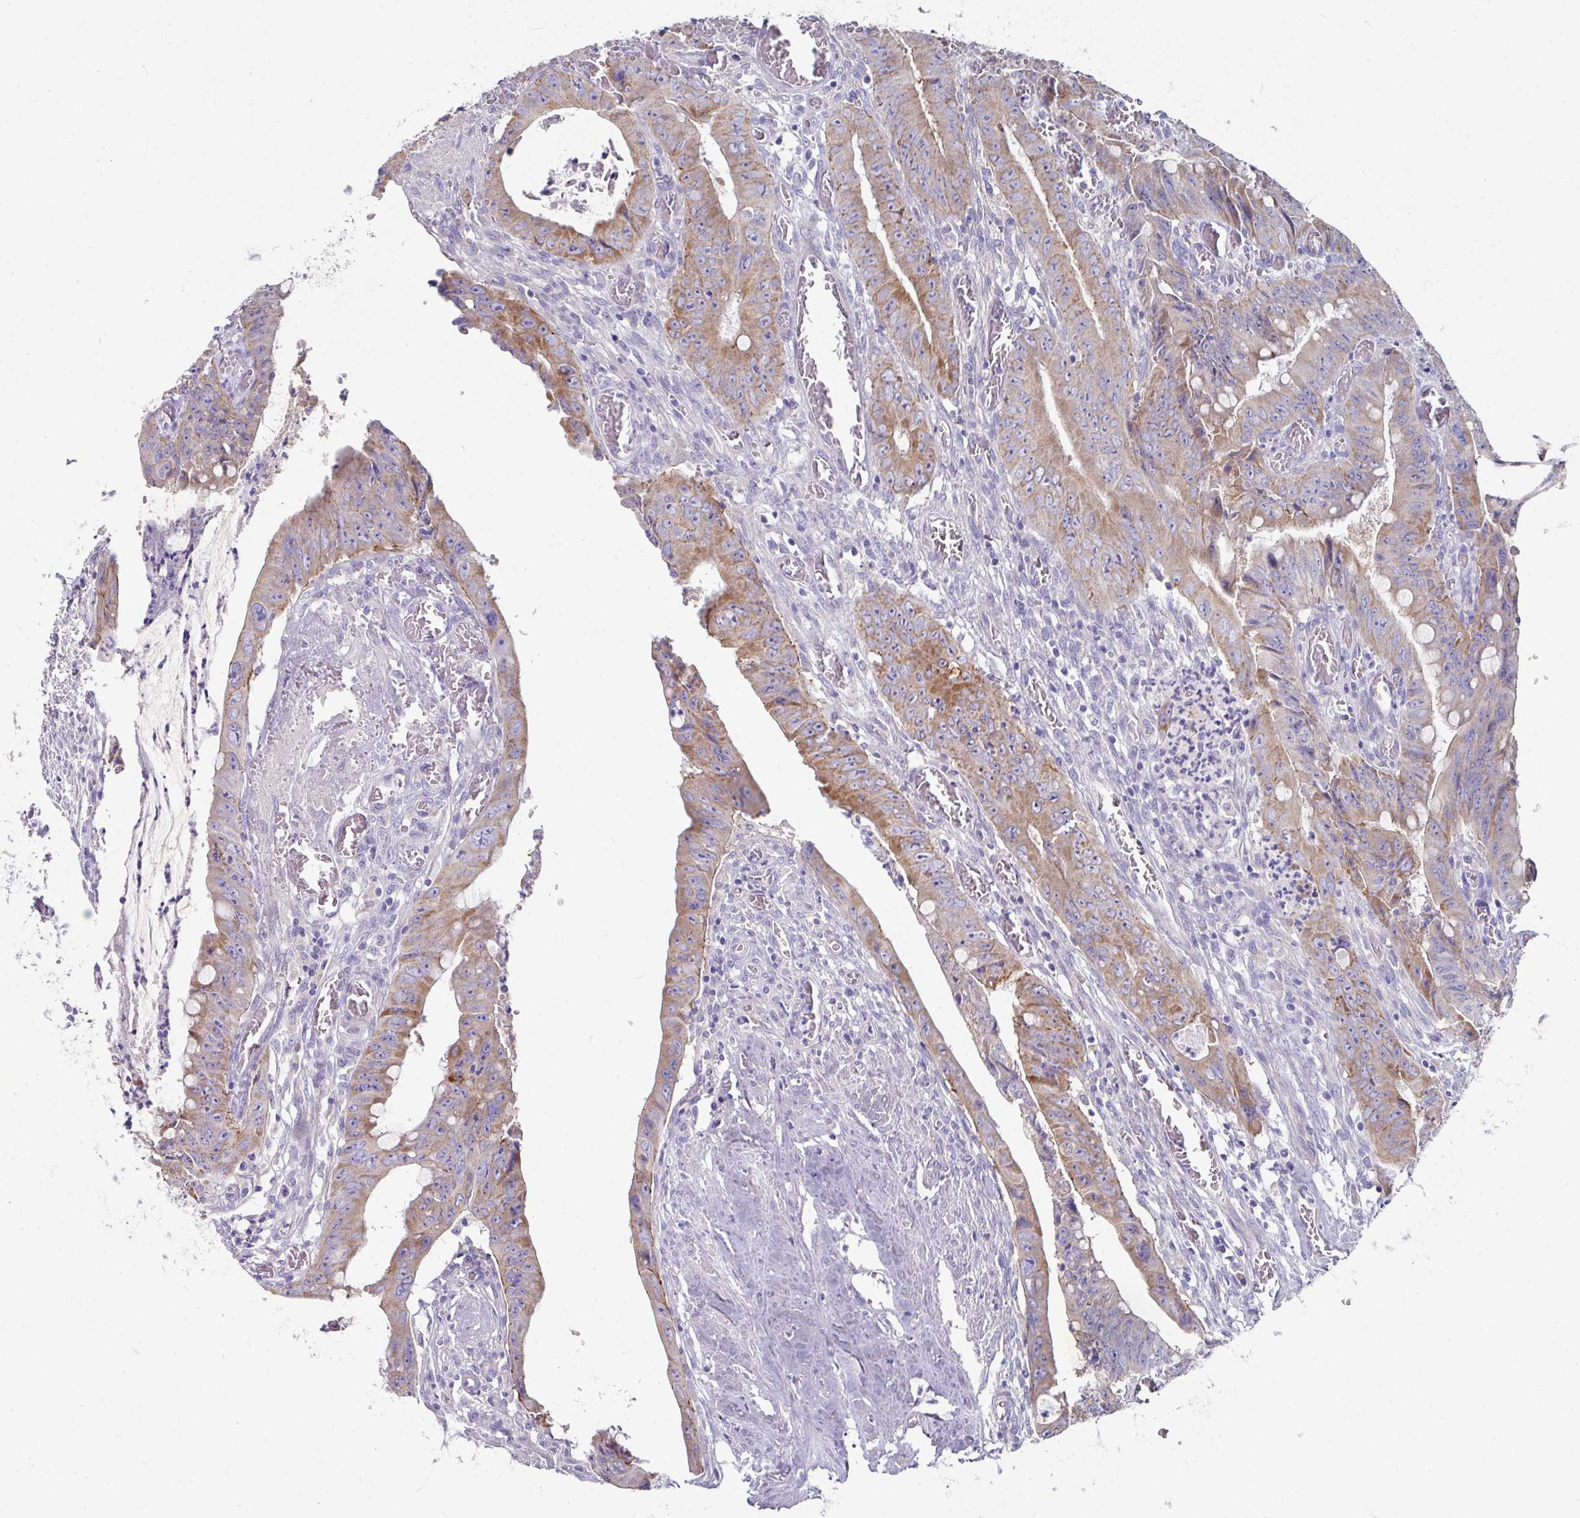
{"staining": {"intensity": "moderate", "quantity": "25%-75%", "location": "cytoplasmic/membranous"}, "tissue": "colorectal cancer", "cell_type": "Tumor cells", "image_type": "cancer", "snomed": [{"axis": "morphology", "description": "Adenocarcinoma, NOS"}, {"axis": "topography", "description": "Rectum"}], "caption": "DAB (3,3'-diaminobenzidine) immunohistochemical staining of human colorectal cancer (adenocarcinoma) shows moderate cytoplasmic/membranous protein expression in about 25%-75% of tumor cells.", "gene": "CLDN1", "patient": {"sex": "male", "age": 78}}